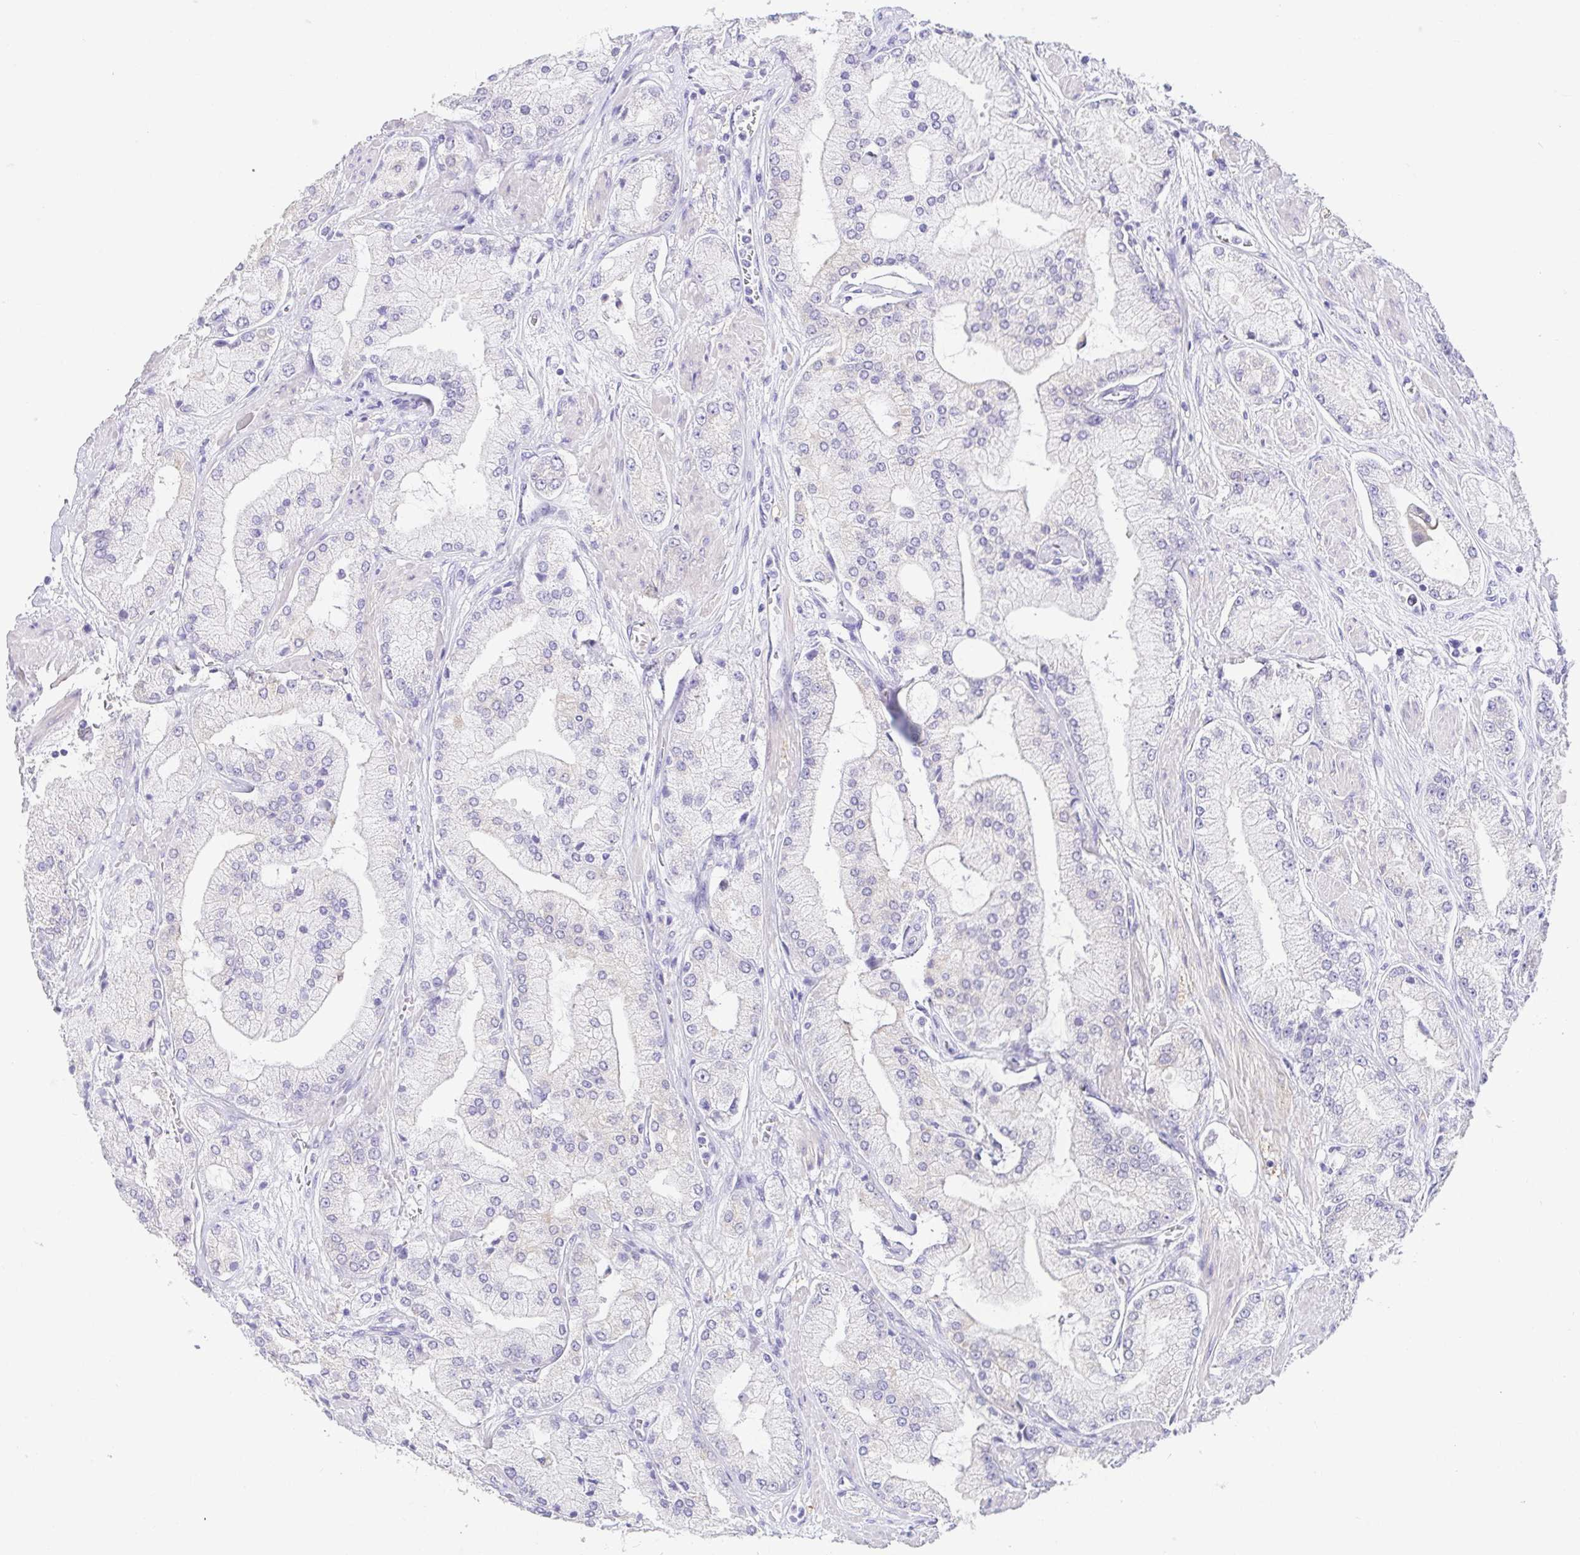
{"staining": {"intensity": "negative", "quantity": "none", "location": "none"}, "tissue": "prostate cancer", "cell_type": "Tumor cells", "image_type": "cancer", "snomed": [{"axis": "morphology", "description": "Adenocarcinoma, High grade"}, {"axis": "topography", "description": "Prostate"}], "caption": "This is a photomicrograph of IHC staining of prostate cancer (high-grade adenocarcinoma), which shows no positivity in tumor cells.", "gene": "FABP3", "patient": {"sex": "male", "age": 68}}